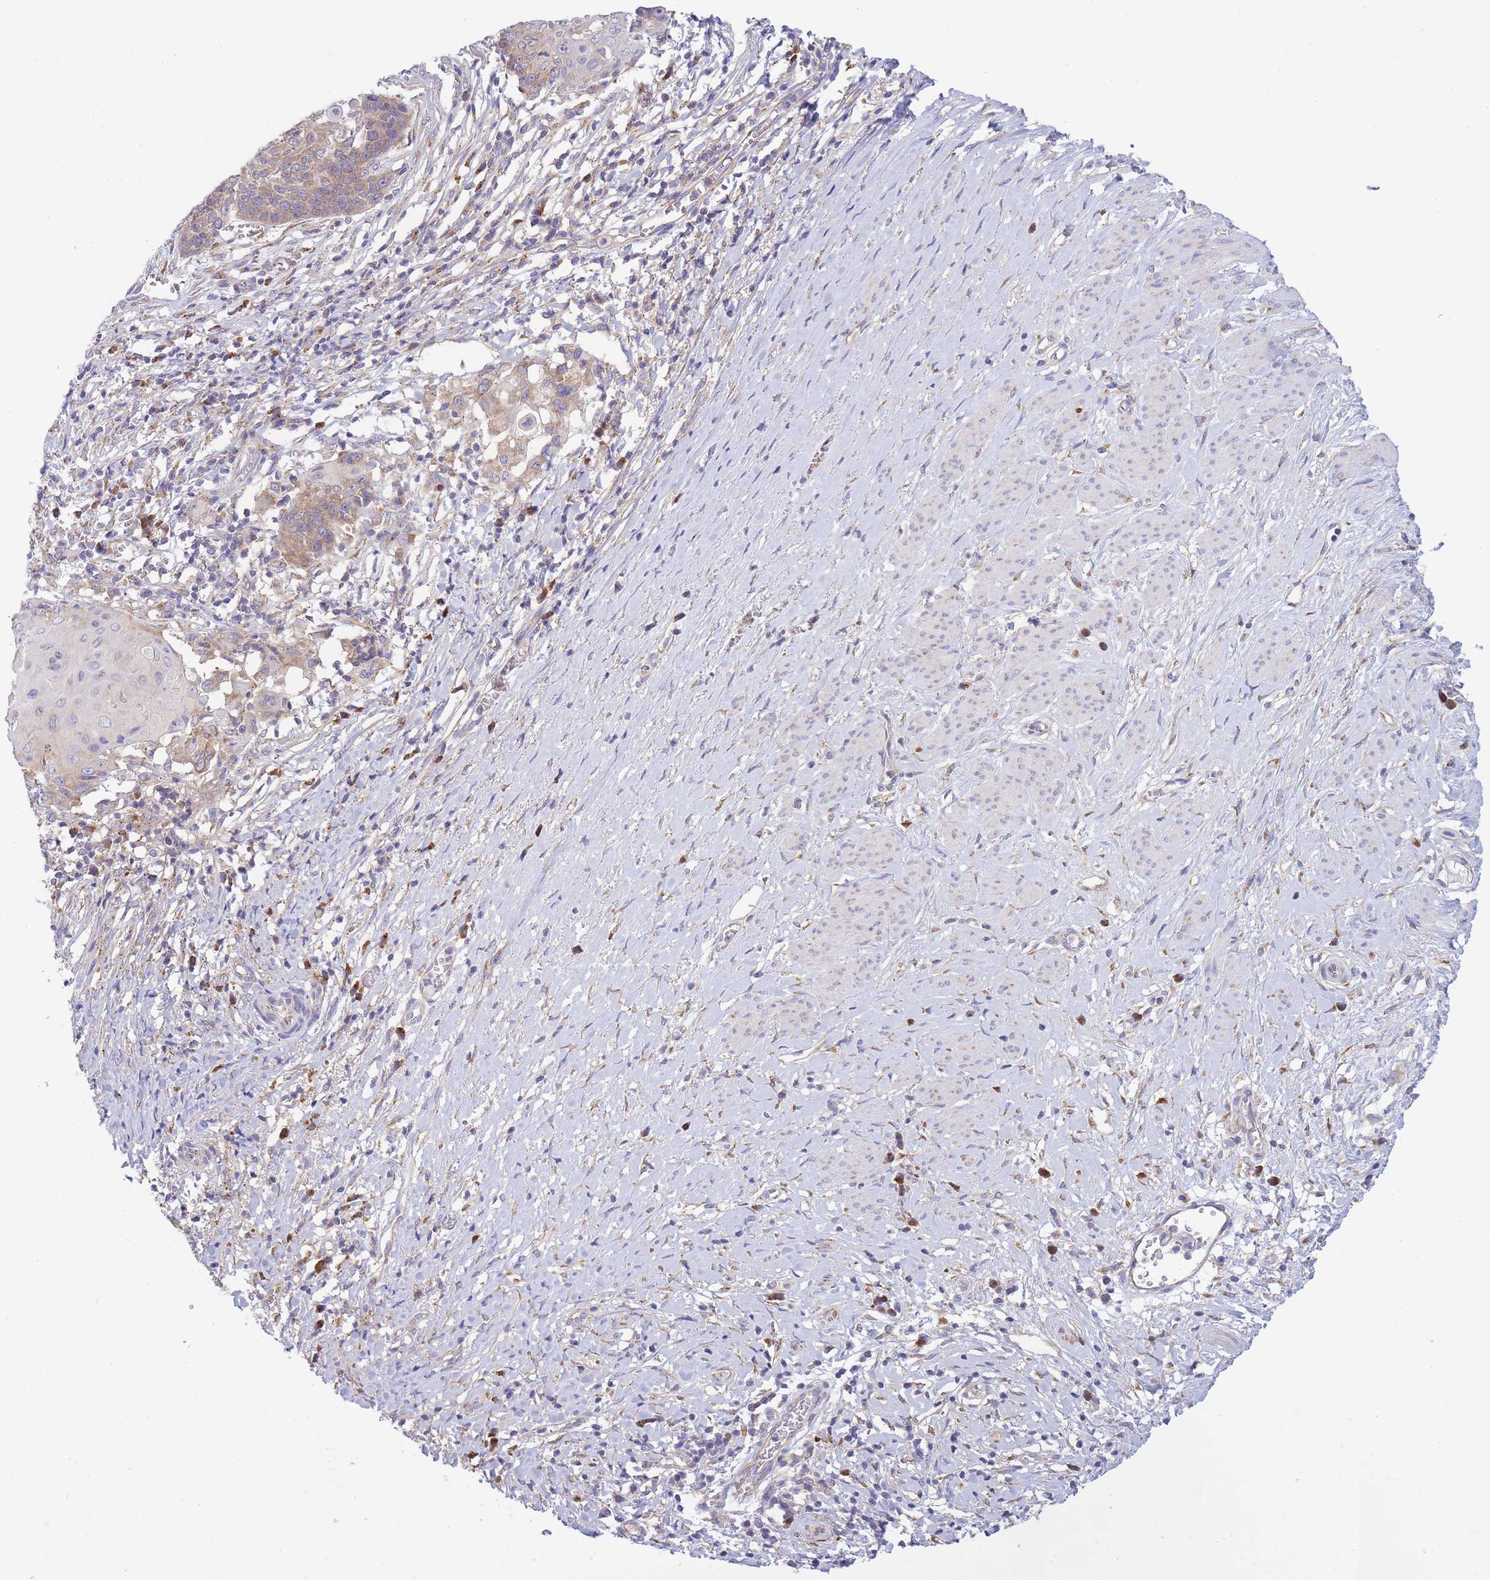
{"staining": {"intensity": "moderate", "quantity": "<25%", "location": "cytoplasmic/membranous"}, "tissue": "cervical cancer", "cell_type": "Tumor cells", "image_type": "cancer", "snomed": [{"axis": "morphology", "description": "Squamous cell carcinoma, NOS"}, {"axis": "topography", "description": "Cervix"}], "caption": "The photomicrograph exhibits staining of cervical squamous cell carcinoma, revealing moderate cytoplasmic/membranous protein staining (brown color) within tumor cells.", "gene": "COPG2", "patient": {"sex": "female", "age": 39}}